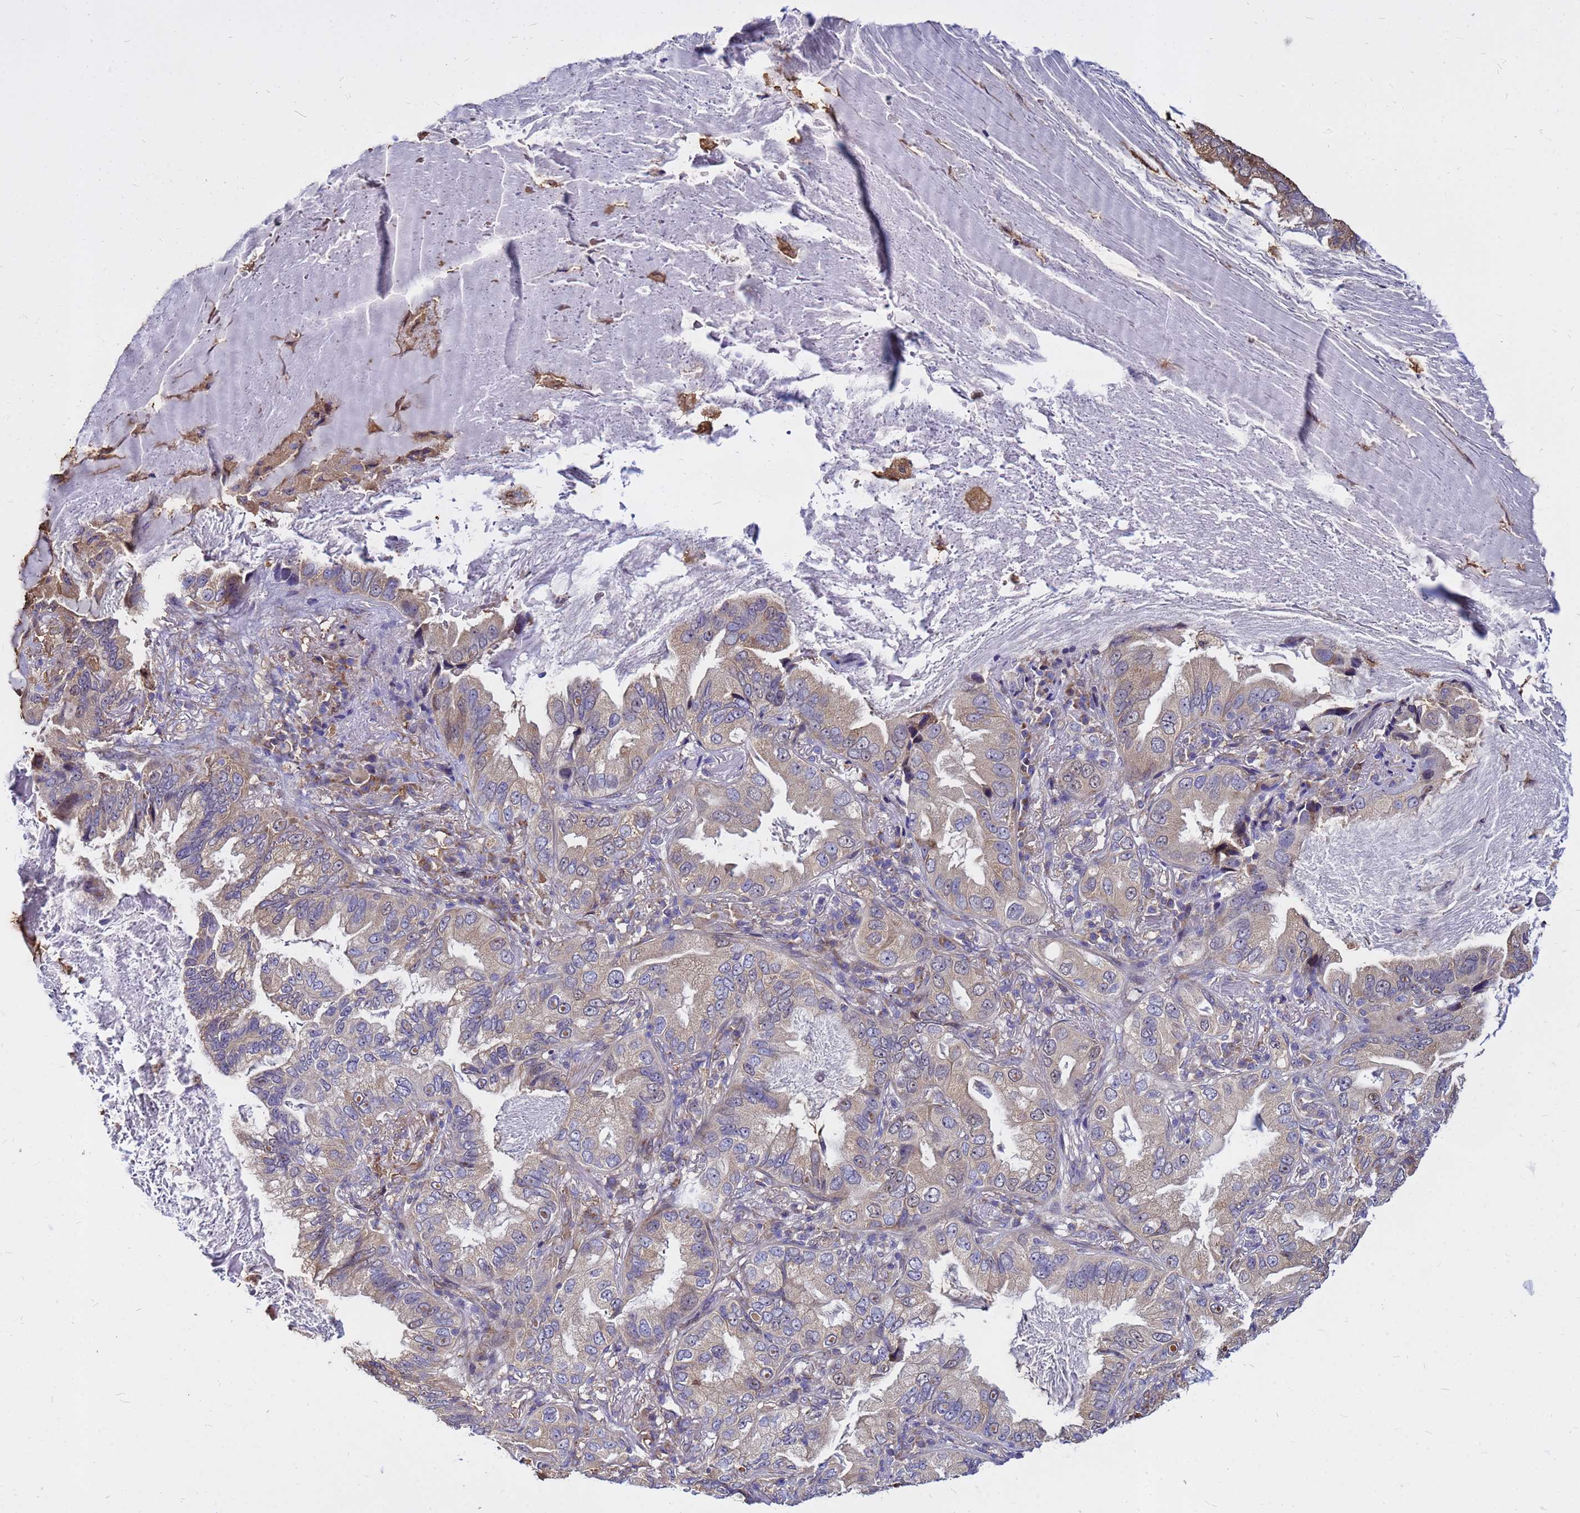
{"staining": {"intensity": "weak", "quantity": "25%-75%", "location": "cytoplasmic/membranous"}, "tissue": "lung cancer", "cell_type": "Tumor cells", "image_type": "cancer", "snomed": [{"axis": "morphology", "description": "Adenocarcinoma, NOS"}, {"axis": "topography", "description": "Lung"}], "caption": "Weak cytoplasmic/membranous expression for a protein is seen in about 25%-75% of tumor cells of adenocarcinoma (lung) using IHC.", "gene": "MOB2", "patient": {"sex": "female", "age": 69}}